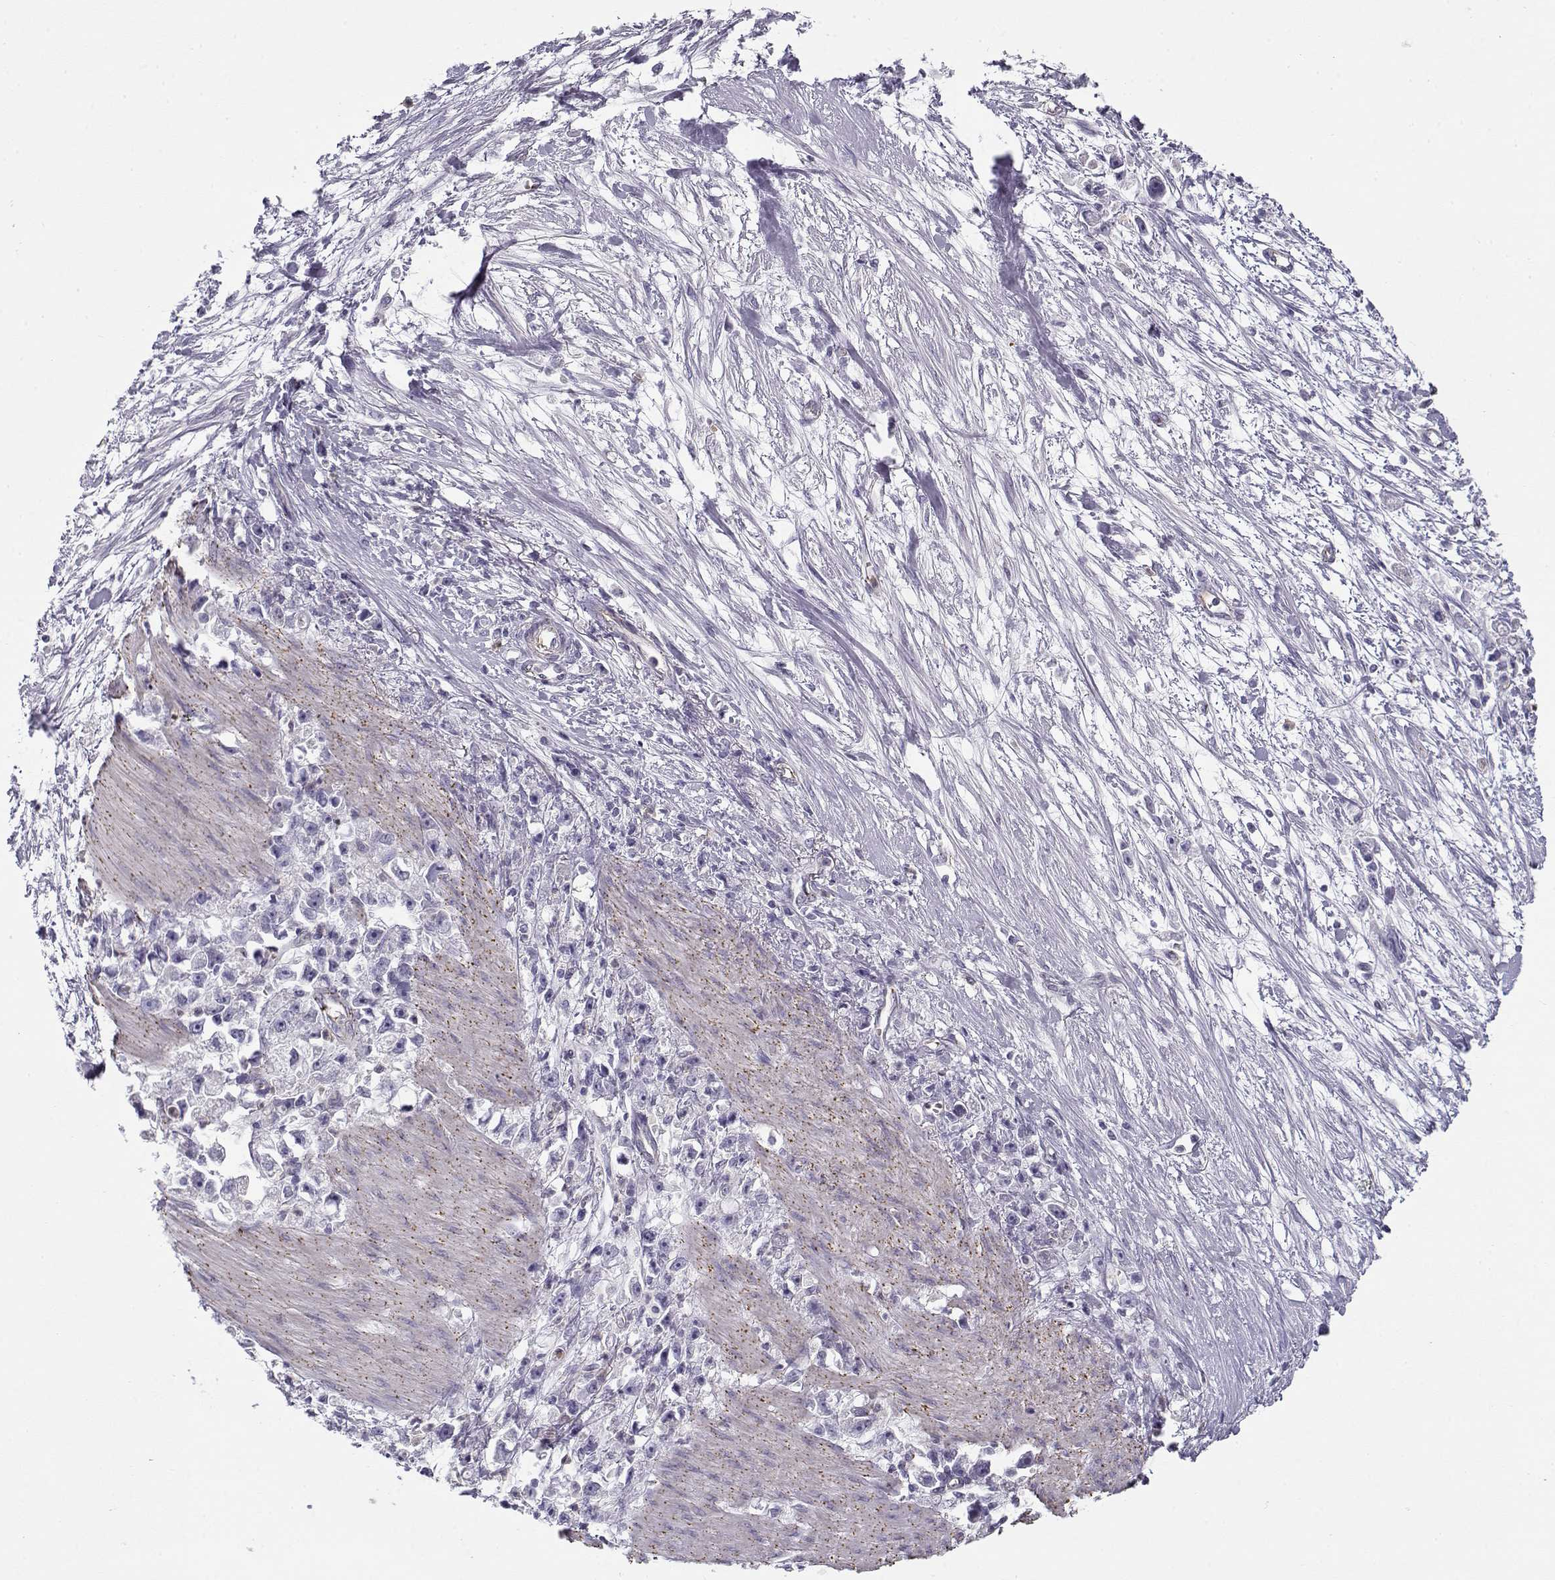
{"staining": {"intensity": "negative", "quantity": "none", "location": "none"}, "tissue": "stomach cancer", "cell_type": "Tumor cells", "image_type": "cancer", "snomed": [{"axis": "morphology", "description": "Adenocarcinoma, NOS"}, {"axis": "topography", "description": "Stomach"}], "caption": "IHC photomicrograph of neoplastic tissue: stomach cancer stained with DAB (3,3'-diaminobenzidine) exhibits no significant protein positivity in tumor cells.", "gene": "MYO1A", "patient": {"sex": "female", "age": 59}}